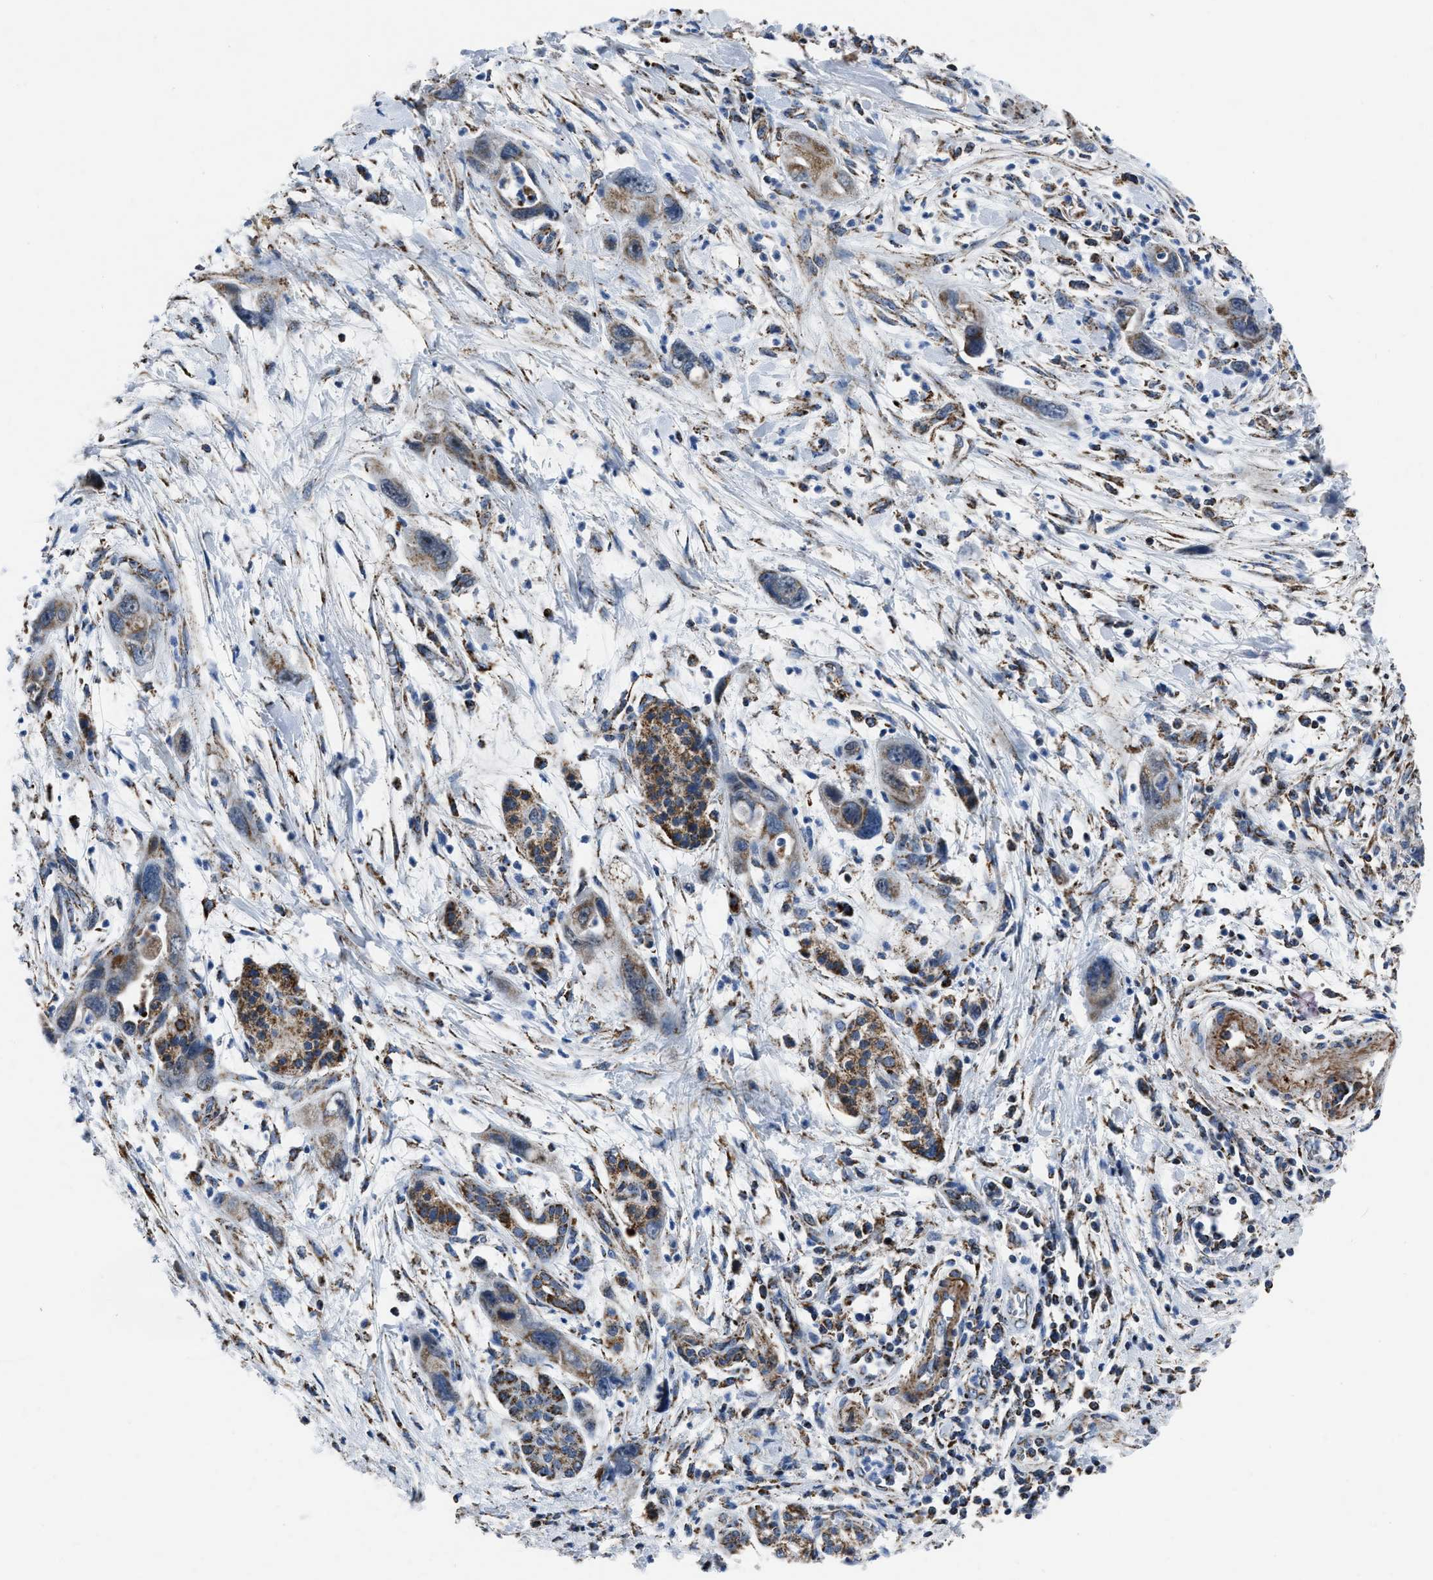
{"staining": {"intensity": "moderate", "quantity": ">75%", "location": "cytoplasmic/membranous"}, "tissue": "pancreatic cancer", "cell_type": "Tumor cells", "image_type": "cancer", "snomed": [{"axis": "morphology", "description": "Adenocarcinoma, NOS"}, {"axis": "topography", "description": "Pancreas"}], "caption": "Pancreatic cancer (adenocarcinoma) stained with a protein marker shows moderate staining in tumor cells.", "gene": "NSD3", "patient": {"sex": "female", "age": 70}}